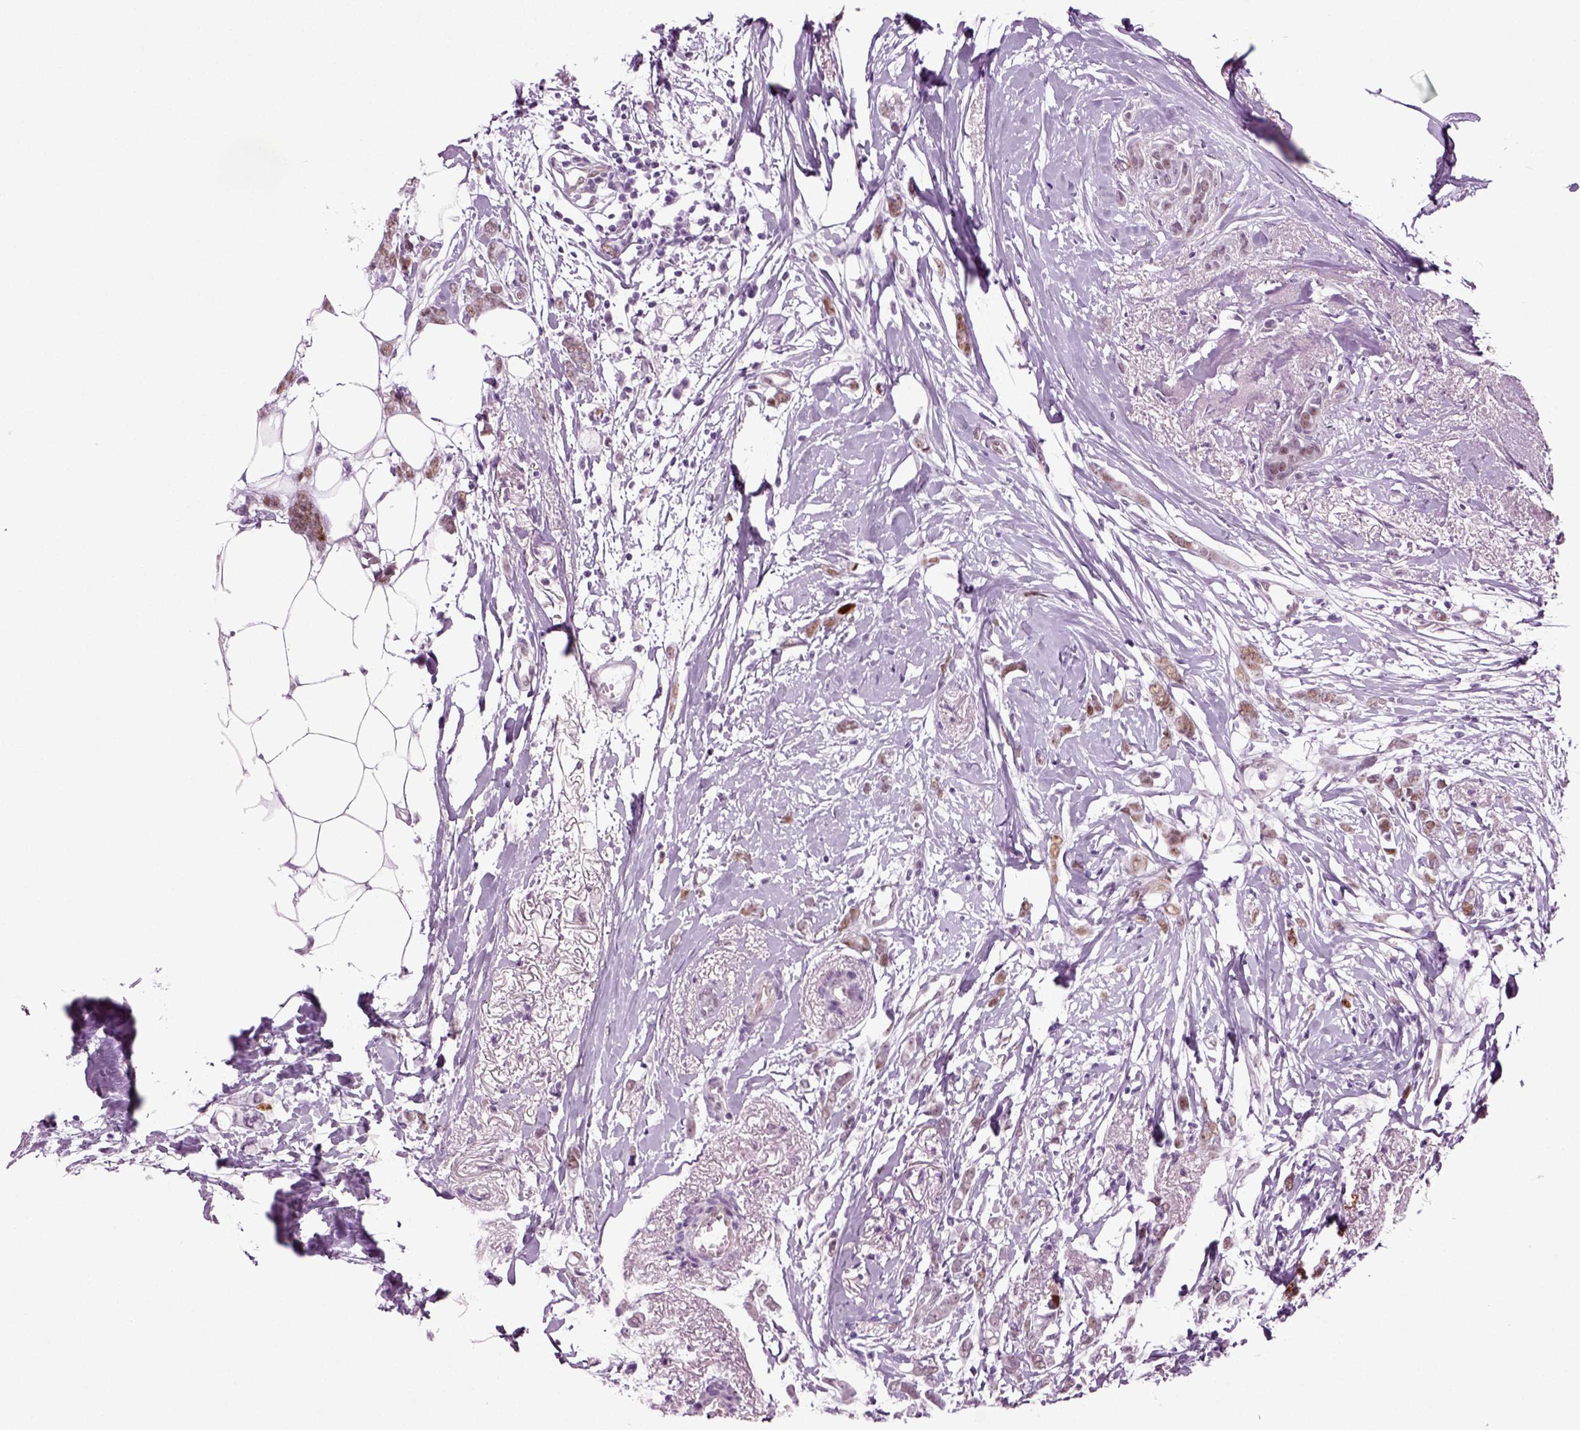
{"staining": {"intensity": "moderate", "quantity": "25%-75%", "location": "nuclear"}, "tissue": "breast cancer", "cell_type": "Tumor cells", "image_type": "cancer", "snomed": [{"axis": "morphology", "description": "Duct carcinoma"}, {"axis": "topography", "description": "Breast"}], "caption": "A micrograph of breast intraductal carcinoma stained for a protein displays moderate nuclear brown staining in tumor cells.", "gene": "RFX3", "patient": {"sex": "female", "age": 40}}